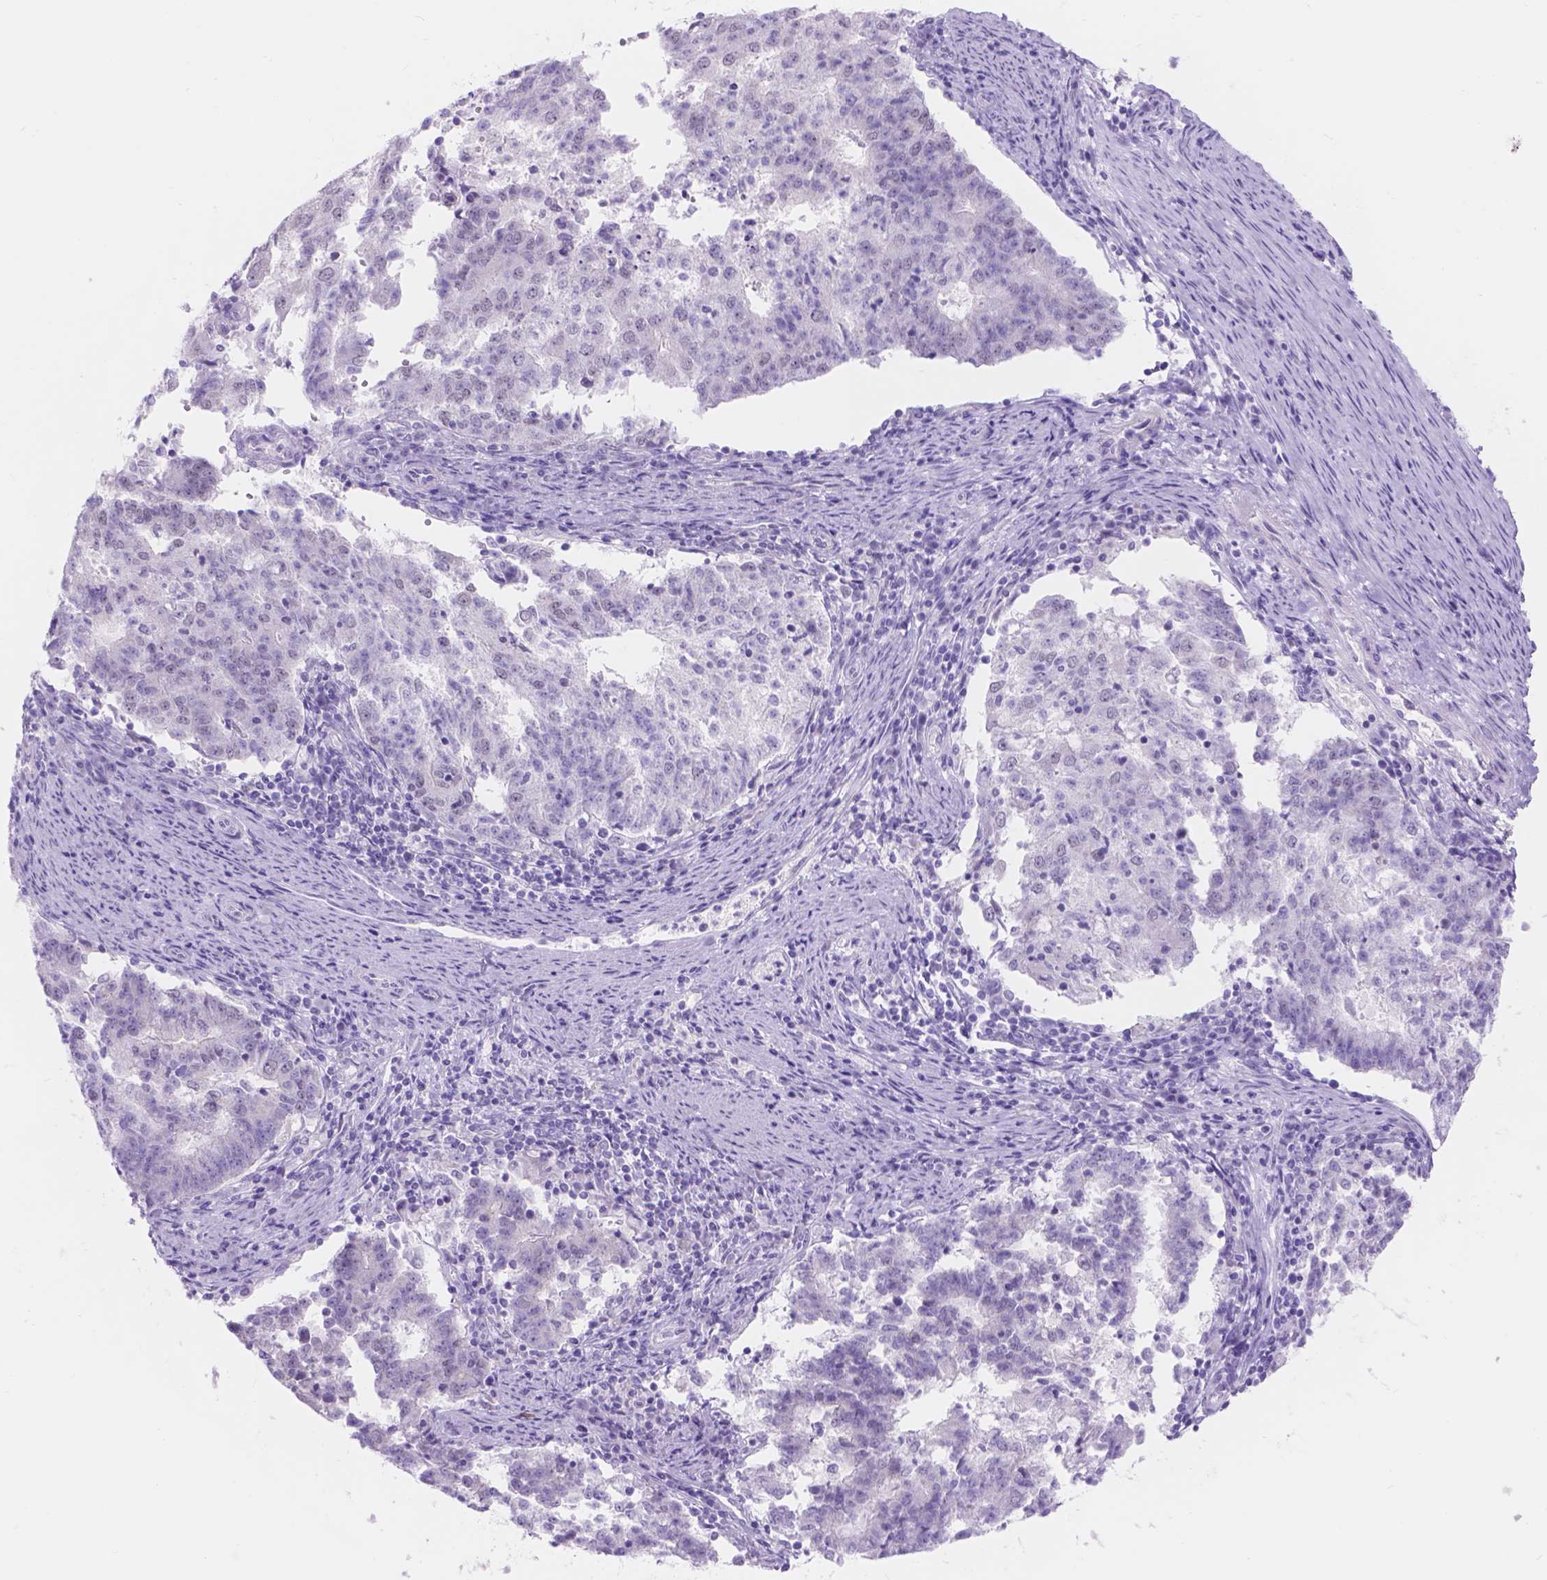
{"staining": {"intensity": "negative", "quantity": "none", "location": "none"}, "tissue": "endometrial cancer", "cell_type": "Tumor cells", "image_type": "cancer", "snomed": [{"axis": "morphology", "description": "Adenocarcinoma, NOS"}, {"axis": "topography", "description": "Endometrium"}], "caption": "An IHC histopathology image of endometrial cancer is shown. There is no staining in tumor cells of endometrial cancer.", "gene": "DCC", "patient": {"sex": "female", "age": 82}}